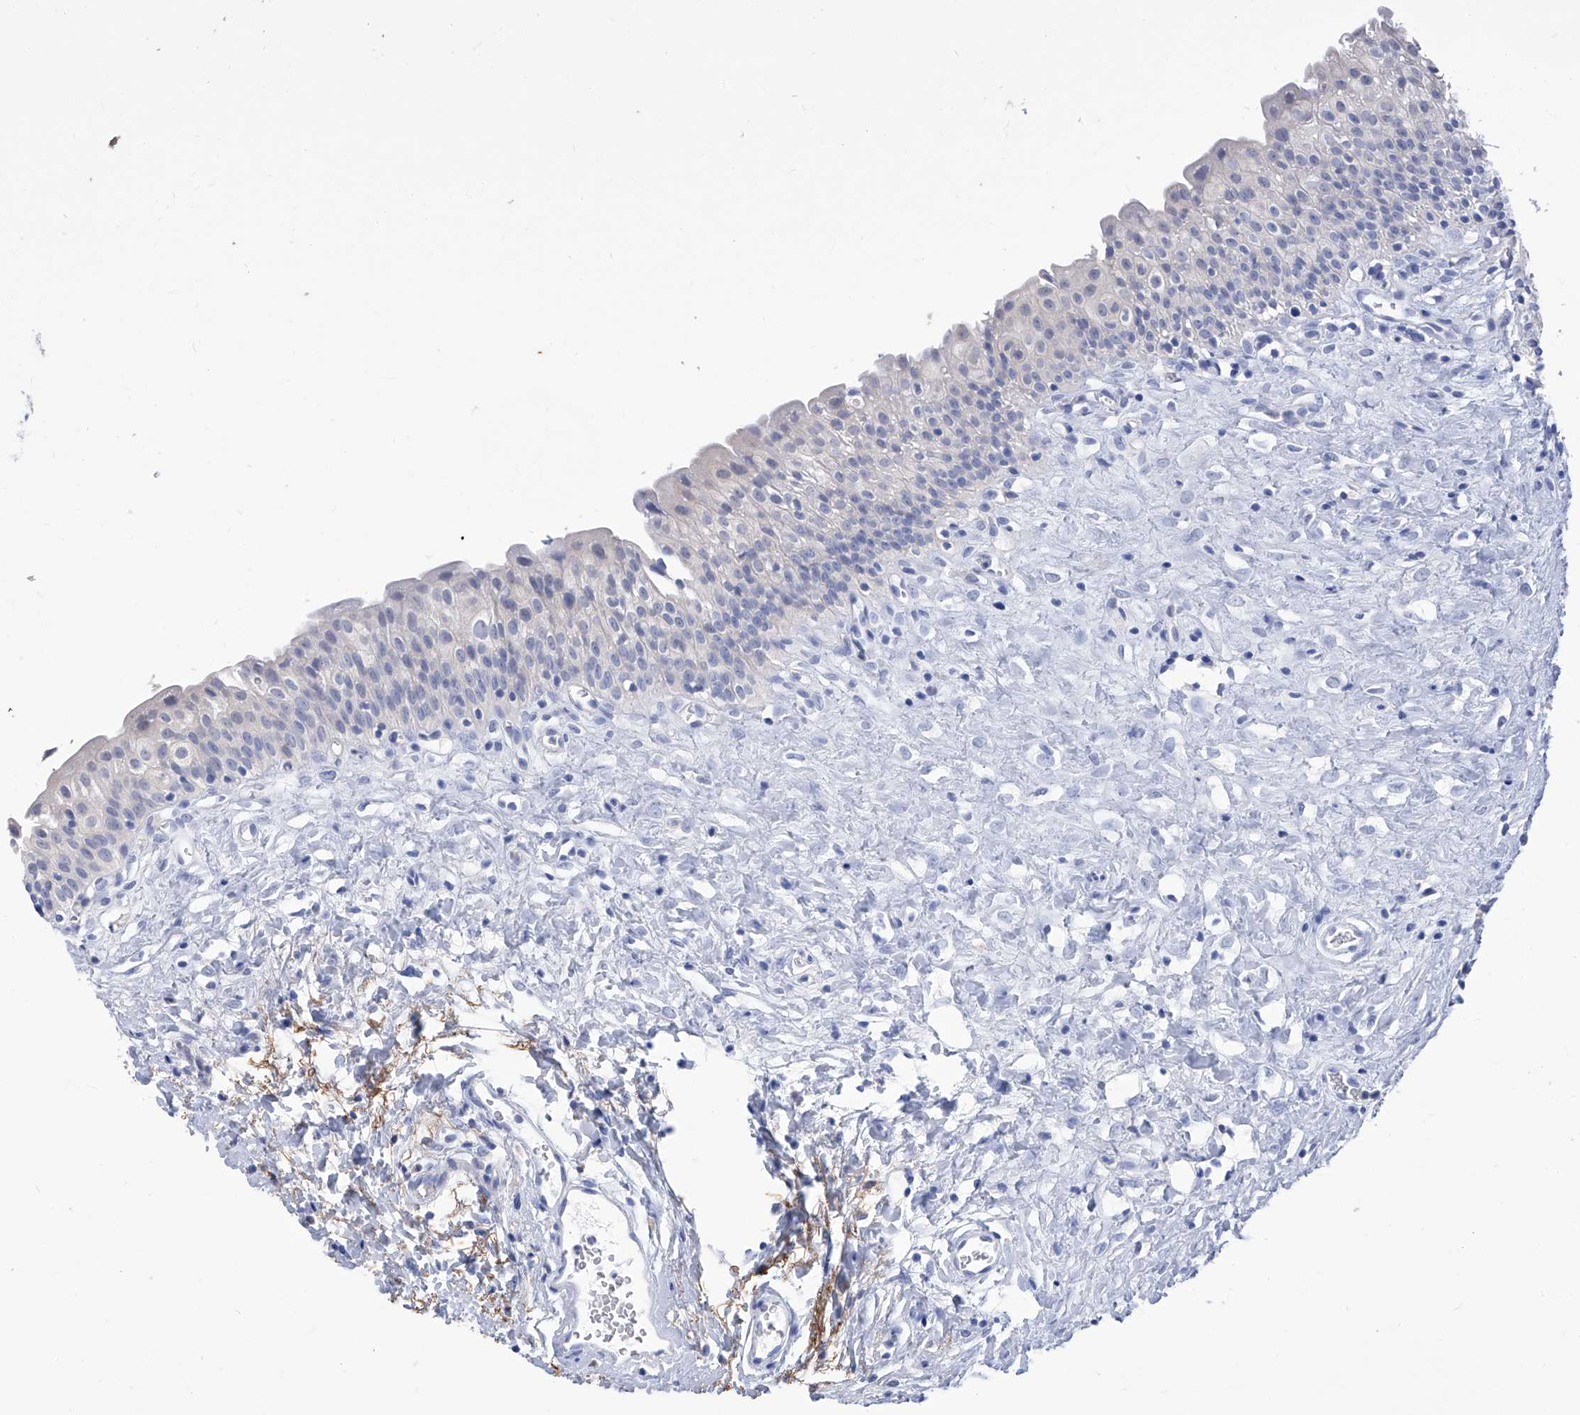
{"staining": {"intensity": "negative", "quantity": "none", "location": "none"}, "tissue": "urinary bladder", "cell_type": "Urothelial cells", "image_type": "normal", "snomed": [{"axis": "morphology", "description": "Normal tissue, NOS"}, {"axis": "topography", "description": "Urinary bladder"}], "caption": "The photomicrograph displays no staining of urothelial cells in benign urinary bladder. The staining was performed using DAB to visualize the protein expression in brown, while the nuclei were stained in blue with hematoxylin (Magnification: 20x).", "gene": "SMS", "patient": {"sex": "male", "age": 51}}